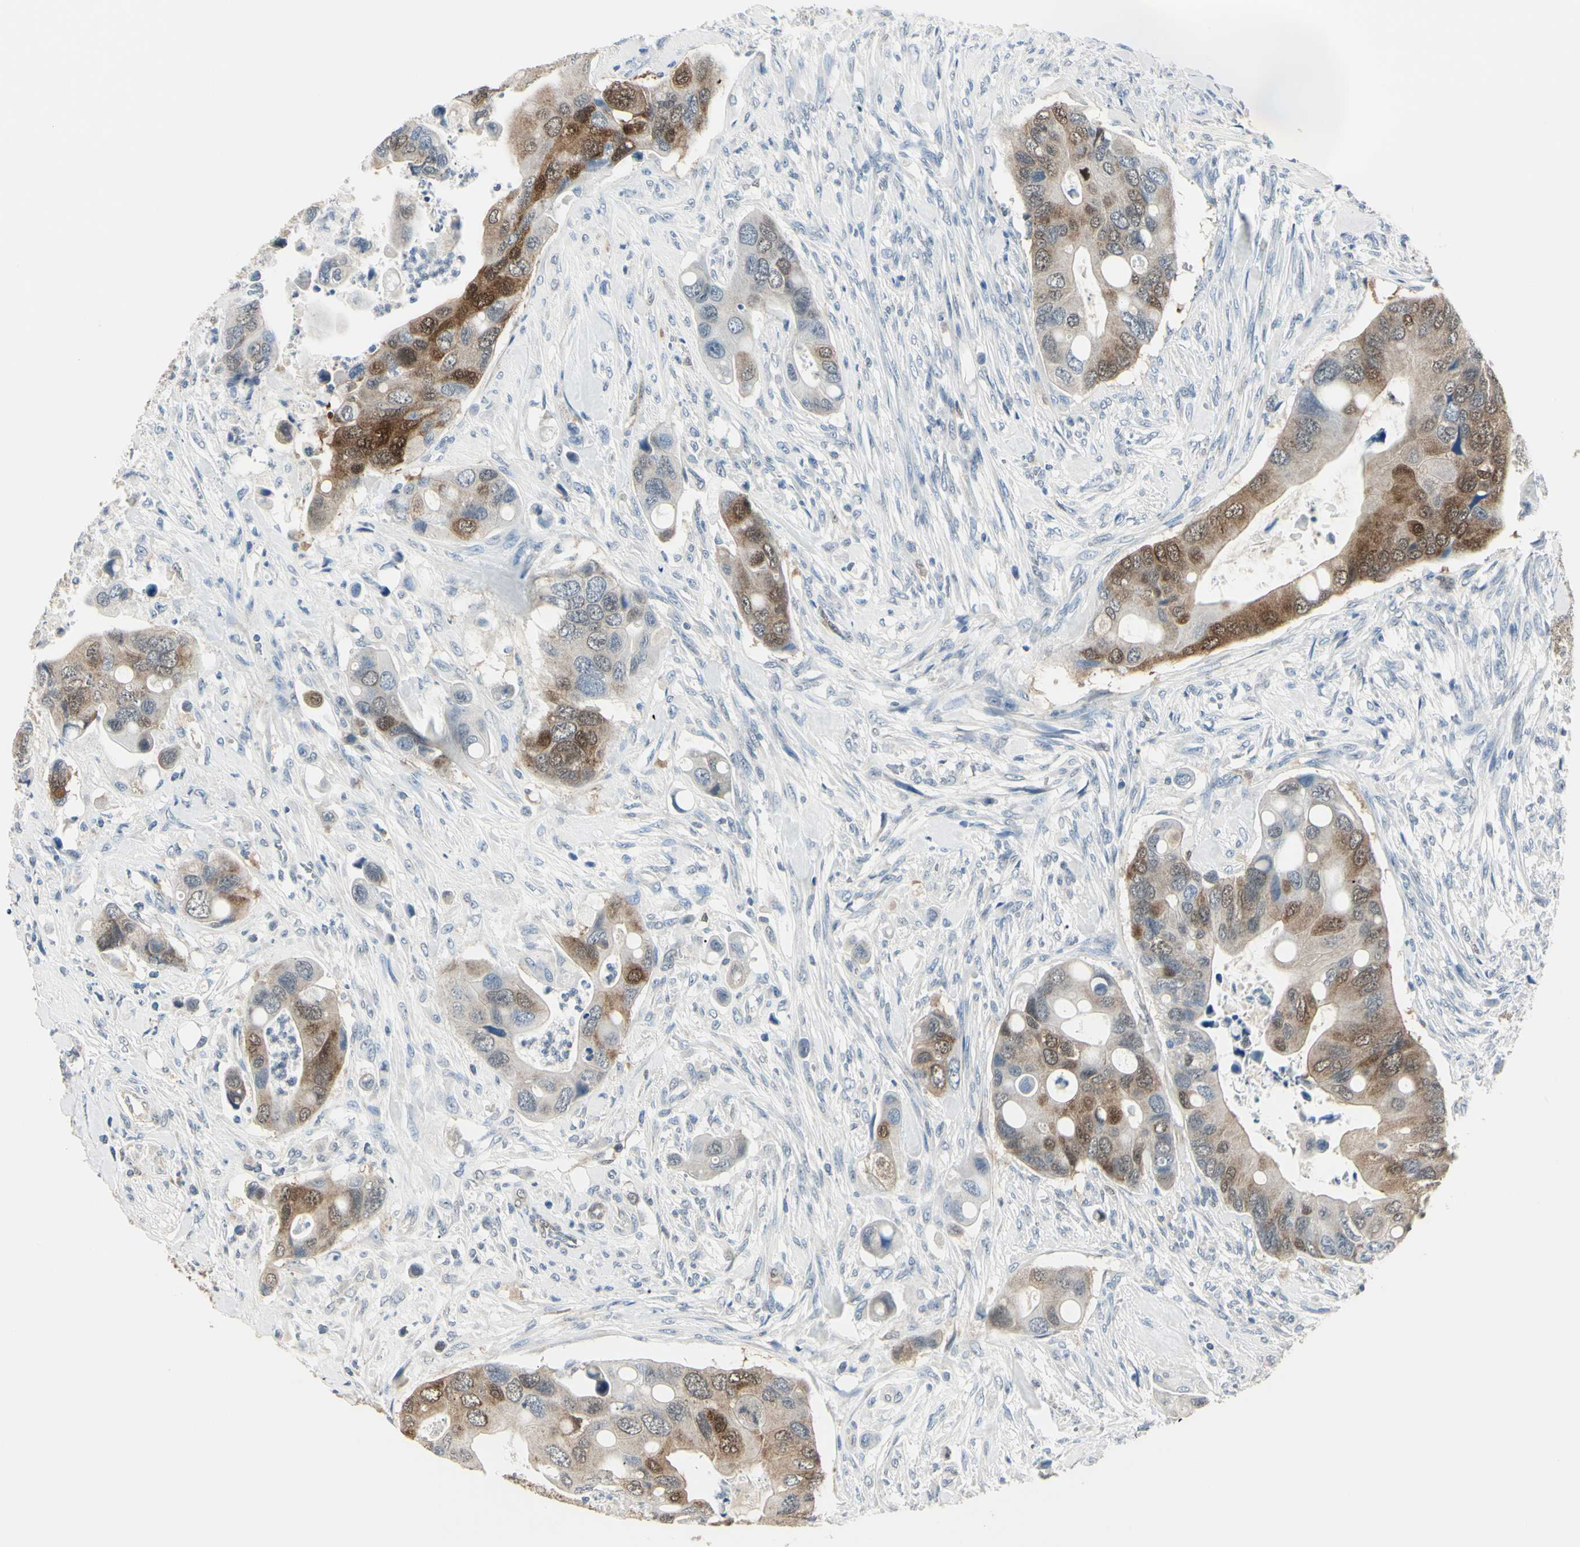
{"staining": {"intensity": "moderate", "quantity": "<25%", "location": "cytoplasmic/membranous,nuclear"}, "tissue": "colorectal cancer", "cell_type": "Tumor cells", "image_type": "cancer", "snomed": [{"axis": "morphology", "description": "Adenocarcinoma, NOS"}, {"axis": "topography", "description": "Rectum"}], "caption": "Tumor cells demonstrate low levels of moderate cytoplasmic/membranous and nuclear expression in approximately <25% of cells in human adenocarcinoma (colorectal).", "gene": "AKR1C3", "patient": {"sex": "female", "age": 57}}